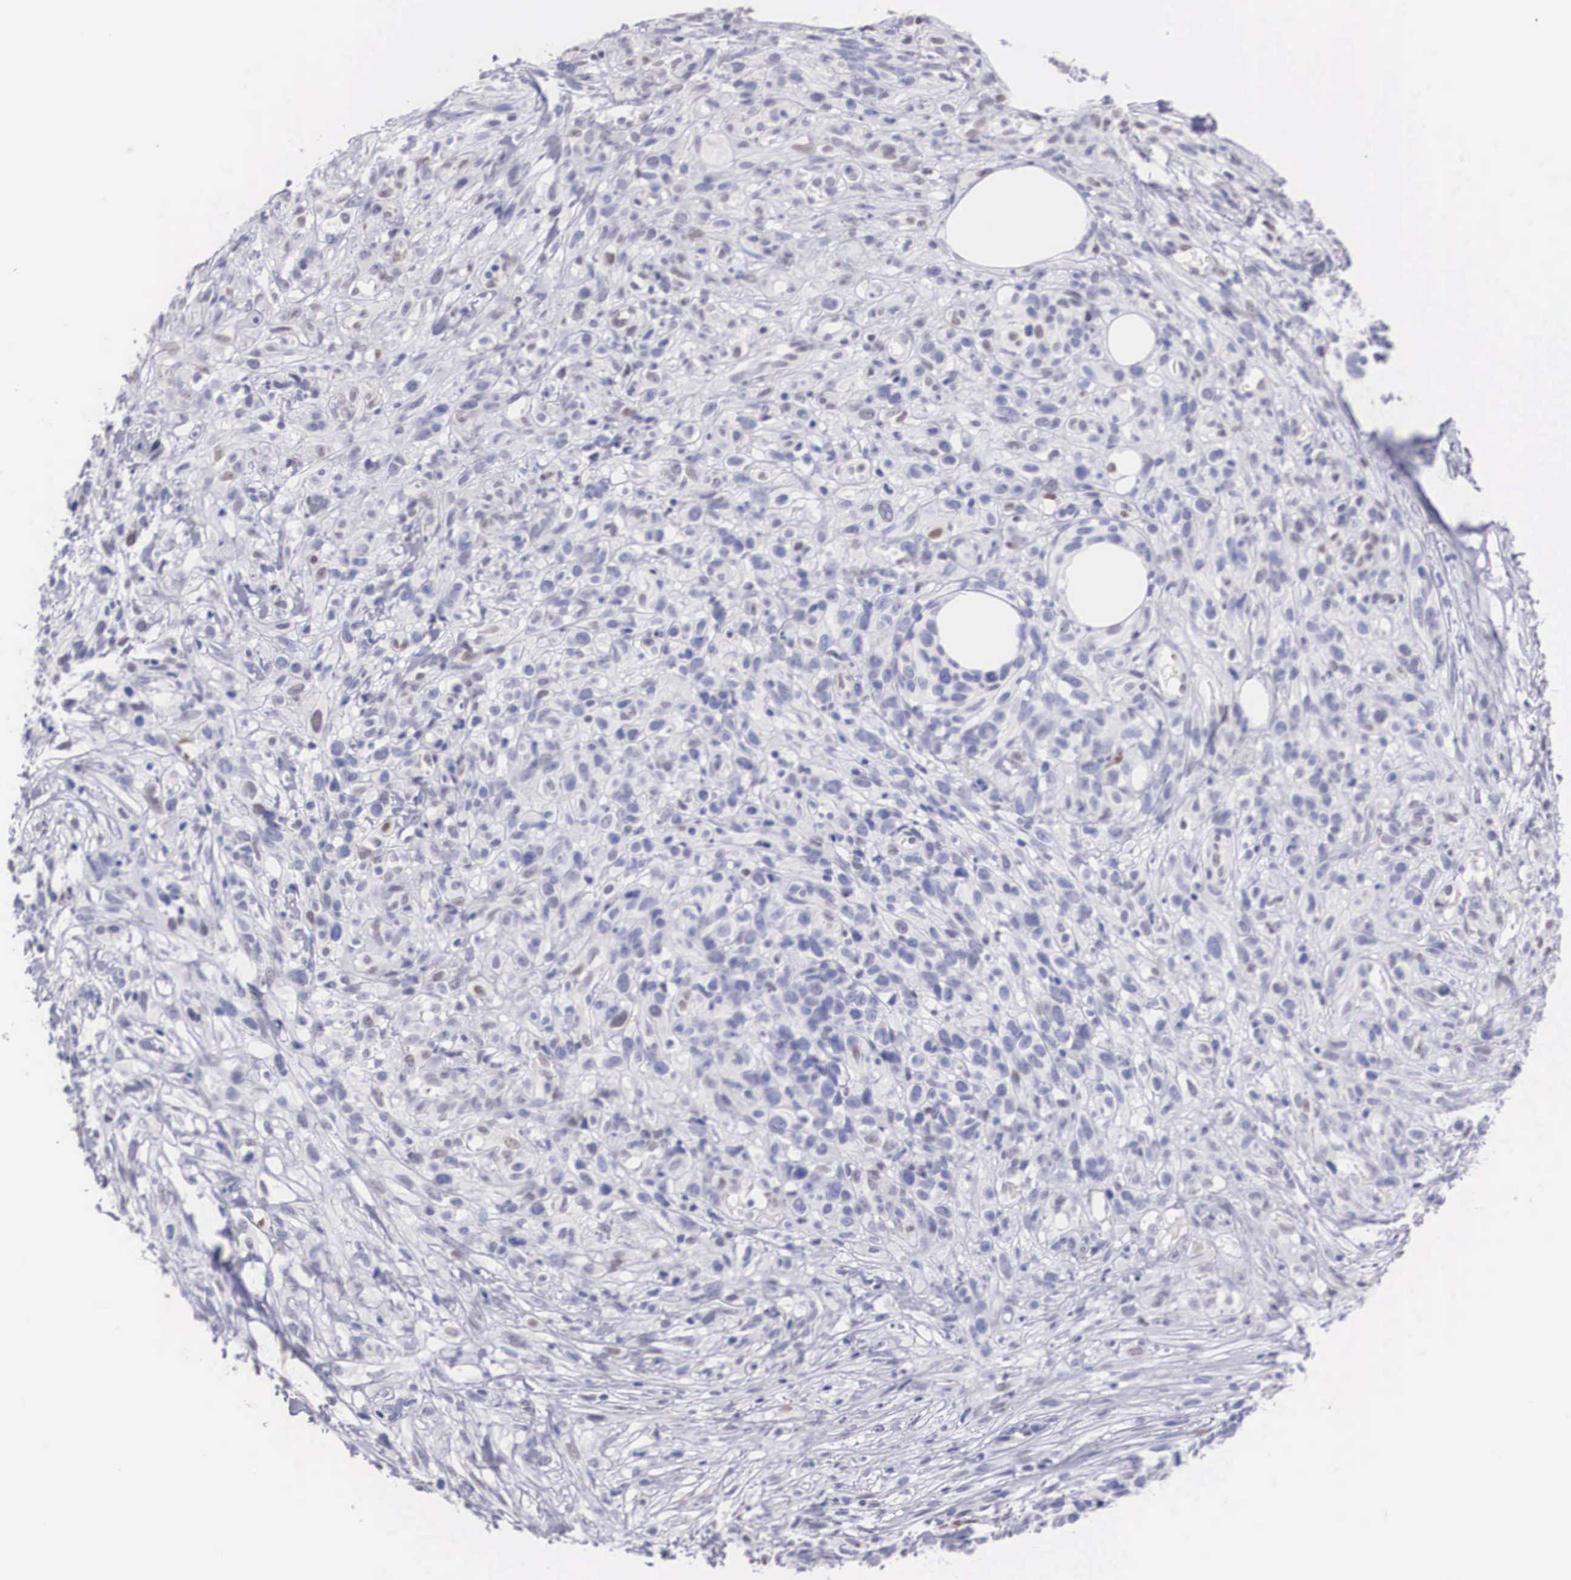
{"staining": {"intensity": "negative", "quantity": "none", "location": "none"}, "tissue": "melanoma", "cell_type": "Tumor cells", "image_type": "cancer", "snomed": [{"axis": "morphology", "description": "Malignant melanoma, NOS"}, {"axis": "topography", "description": "Skin"}], "caption": "High power microscopy photomicrograph of an immunohistochemistry micrograph of melanoma, revealing no significant staining in tumor cells.", "gene": "HMGN5", "patient": {"sex": "female", "age": 85}}